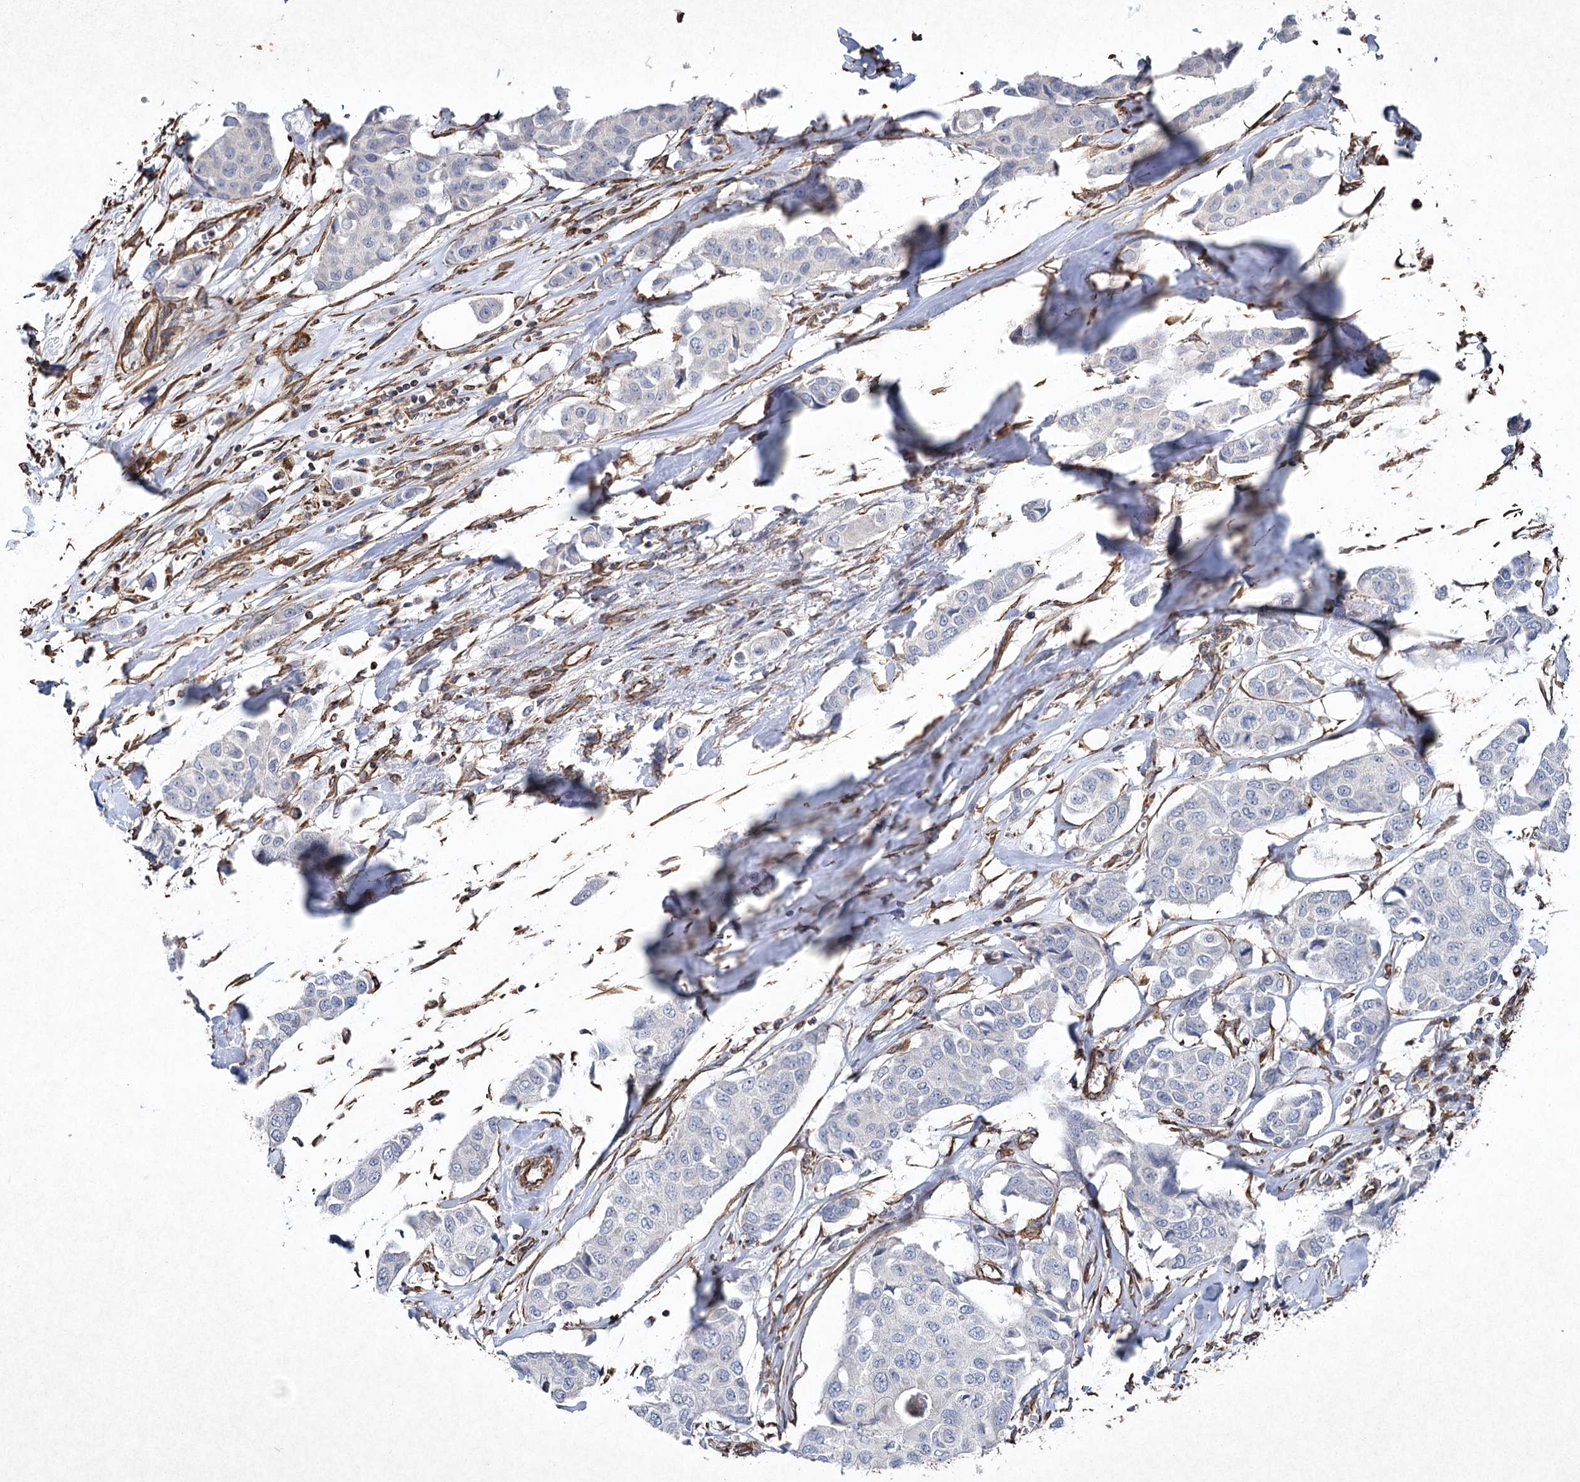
{"staining": {"intensity": "negative", "quantity": "none", "location": "none"}, "tissue": "breast cancer", "cell_type": "Tumor cells", "image_type": "cancer", "snomed": [{"axis": "morphology", "description": "Duct carcinoma"}, {"axis": "topography", "description": "Breast"}], "caption": "High magnification brightfield microscopy of breast cancer (infiltrating ductal carcinoma) stained with DAB (3,3'-diaminobenzidine) (brown) and counterstained with hematoxylin (blue): tumor cells show no significant positivity.", "gene": "CLEC4M", "patient": {"sex": "female", "age": 80}}